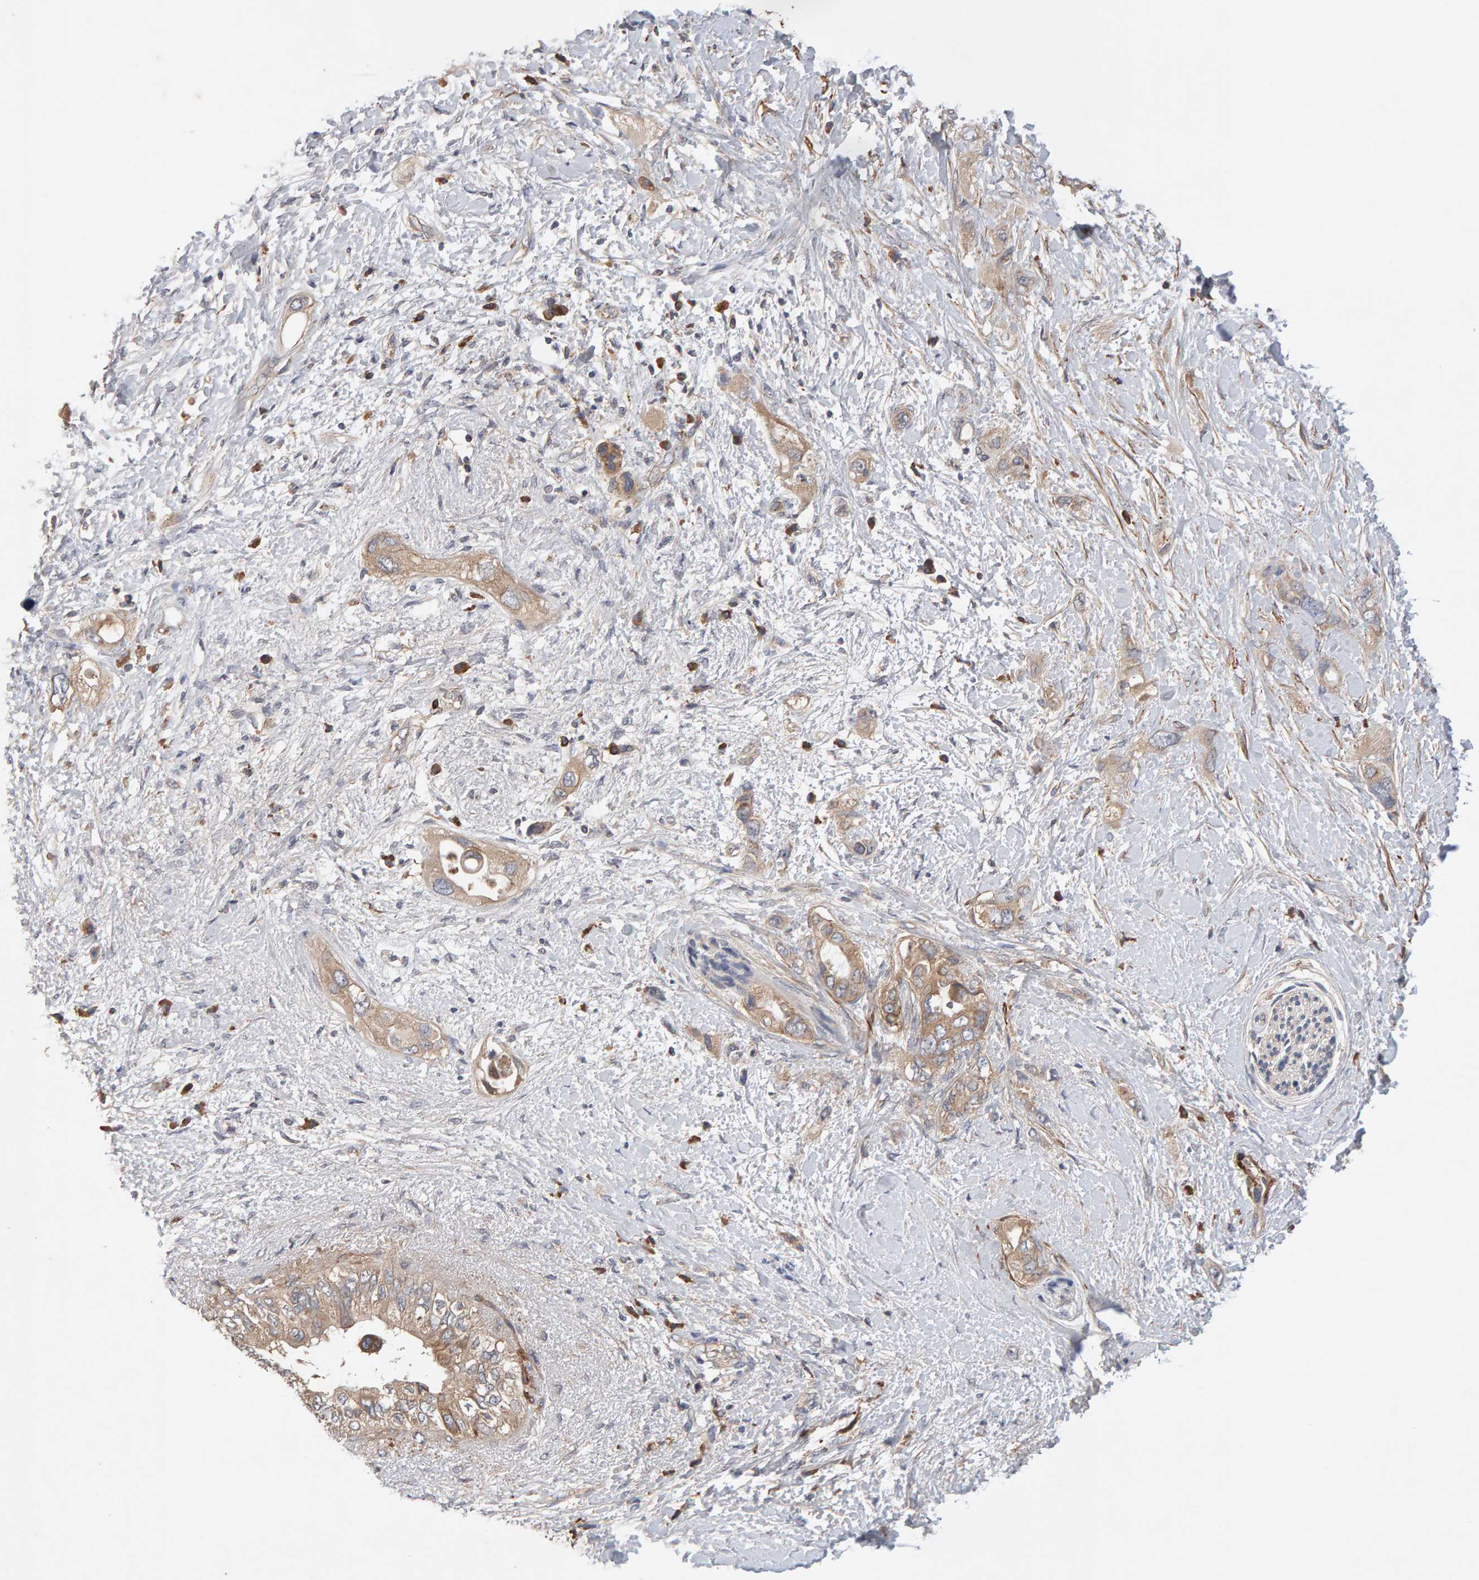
{"staining": {"intensity": "moderate", "quantity": ">75%", "location": "cytoplasmic/membranous"}, "tissue": "pancreatic cancer", "cell_type": "Tumor cells", "image_type": "cancer", "snomed": [{"axis": "morphology", "description": "Adenocarcinoma, NOS"}, {"axis": "topography", "description": "Pancreas"}], "caption": "An image of pancreatic cancer stained for a protein shows moderate cytoplasmic/membranous brown staining in tumor cells. (brown staining indicates protein expression, while blue staining denotes nuclei).", "gene": "RNF19A", "patient": {"sex": "female", "age": 56}}